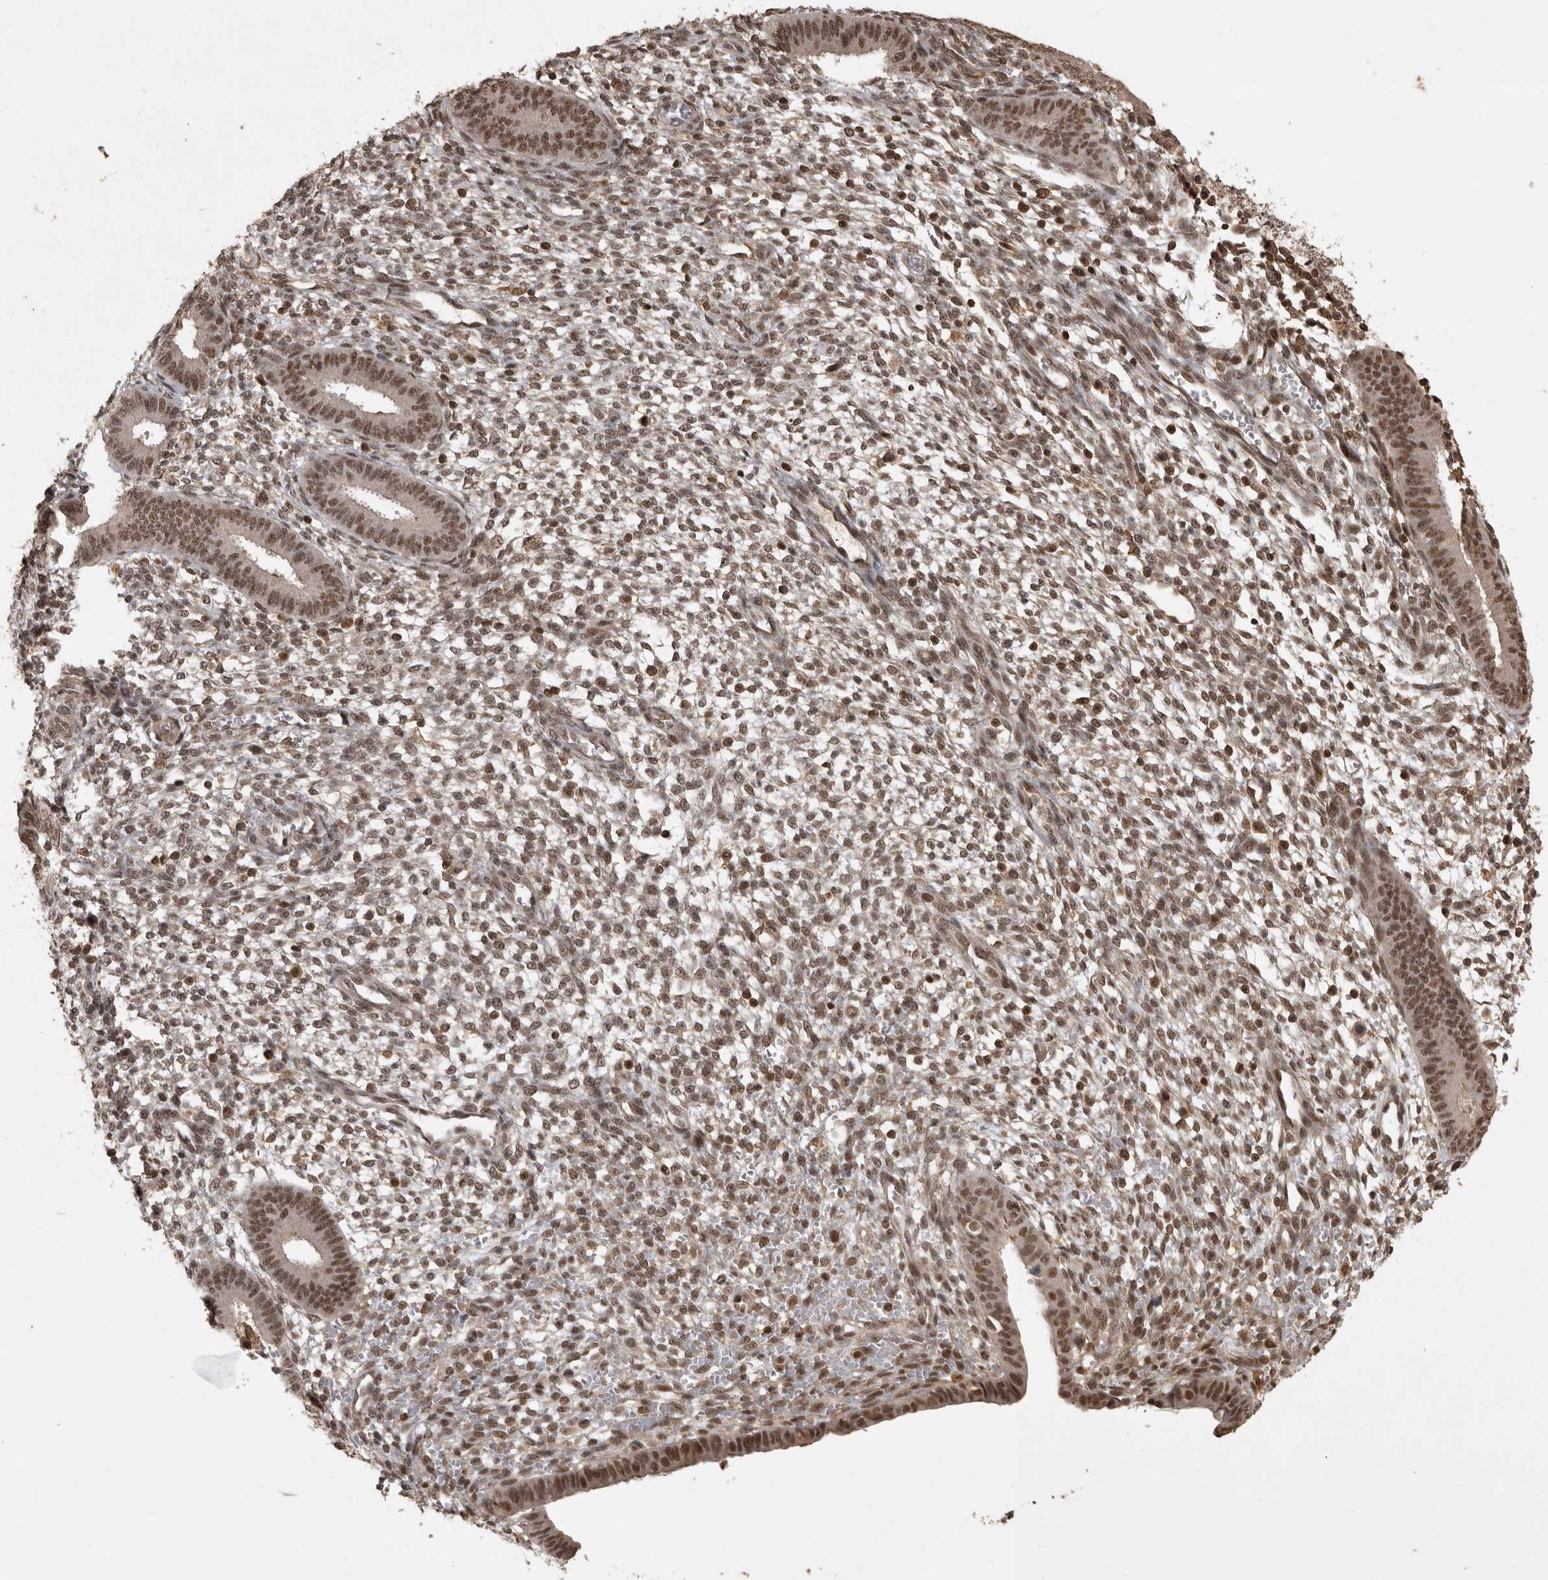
{"staining": {"intensity": "moderate", "quantity": ">75%", "location": "nuclear"}, "tissue": "endometrium", "cell_type": "Cells in endometrial stroma", "image_type": "normal", "snomed": [{"axis": "morphology", "description": "Normal tissue, NOS"}, {"axis": "topography", "description": "Endometrium"}], "caption": "Protein expression analysis of normal human endometrium reveals moderate nuclear expression in approximately >75% of cells in endometrial stroma.", "gene": "CBLL1", "patient": {"sex": "female", "age": 46}}